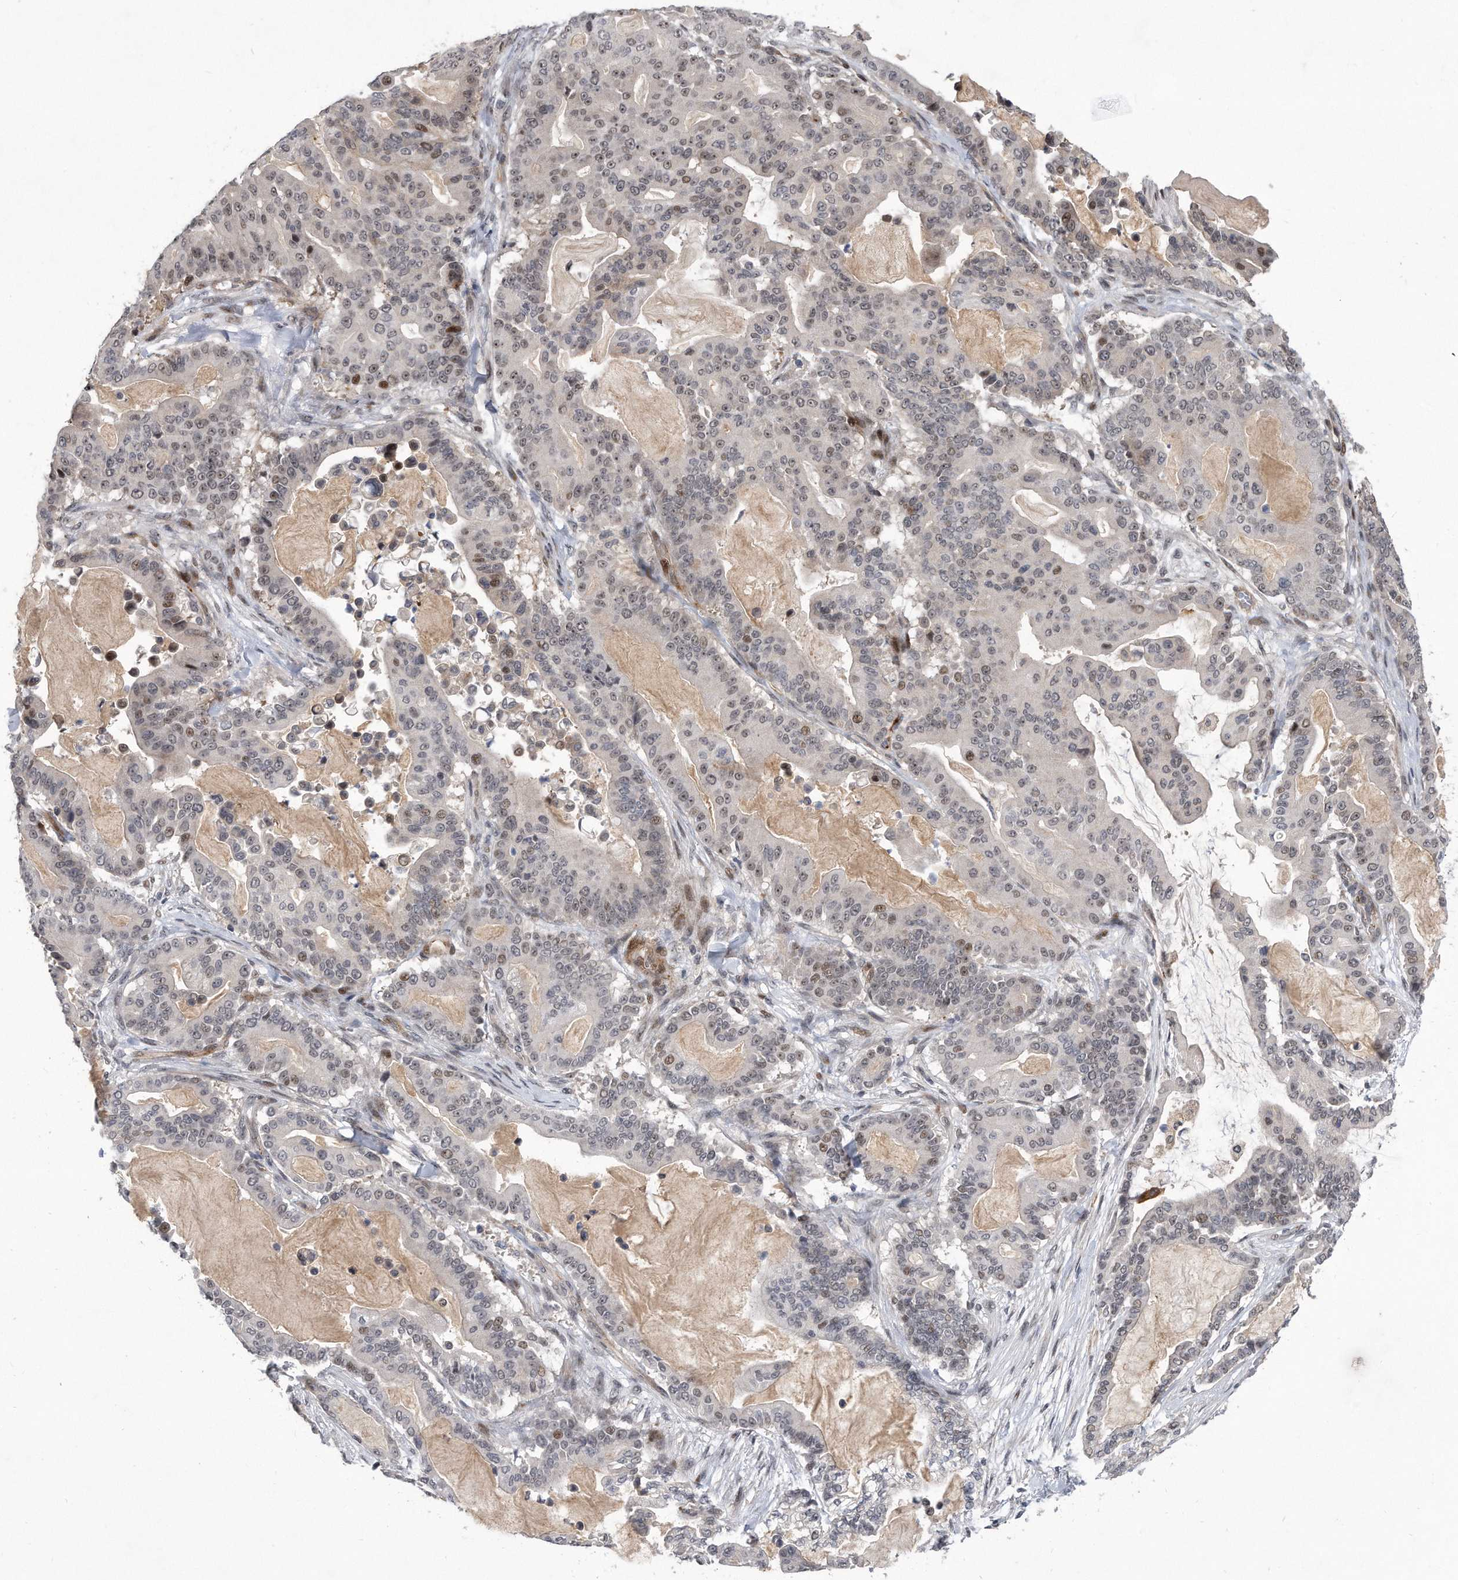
{"staining": {"intensity": "weak", "quantity": "<25%", "location": "nuclear"}, "tissue": "pancreatic cancer", "cell_type": "Tumor cells", "image_type": "cancer", "snomed": [{"axis": "morphology", "description": "Adenocarcinoma, NOS"}, {"axis": "topography", "description": "Pancreas"}], "caption": "Pancreatic cancer was stained to show a protein in brown. There is no significant expression in tumor cells.", "gene": "PGBD2", "patient": {"sex": "male", "age": 63}}